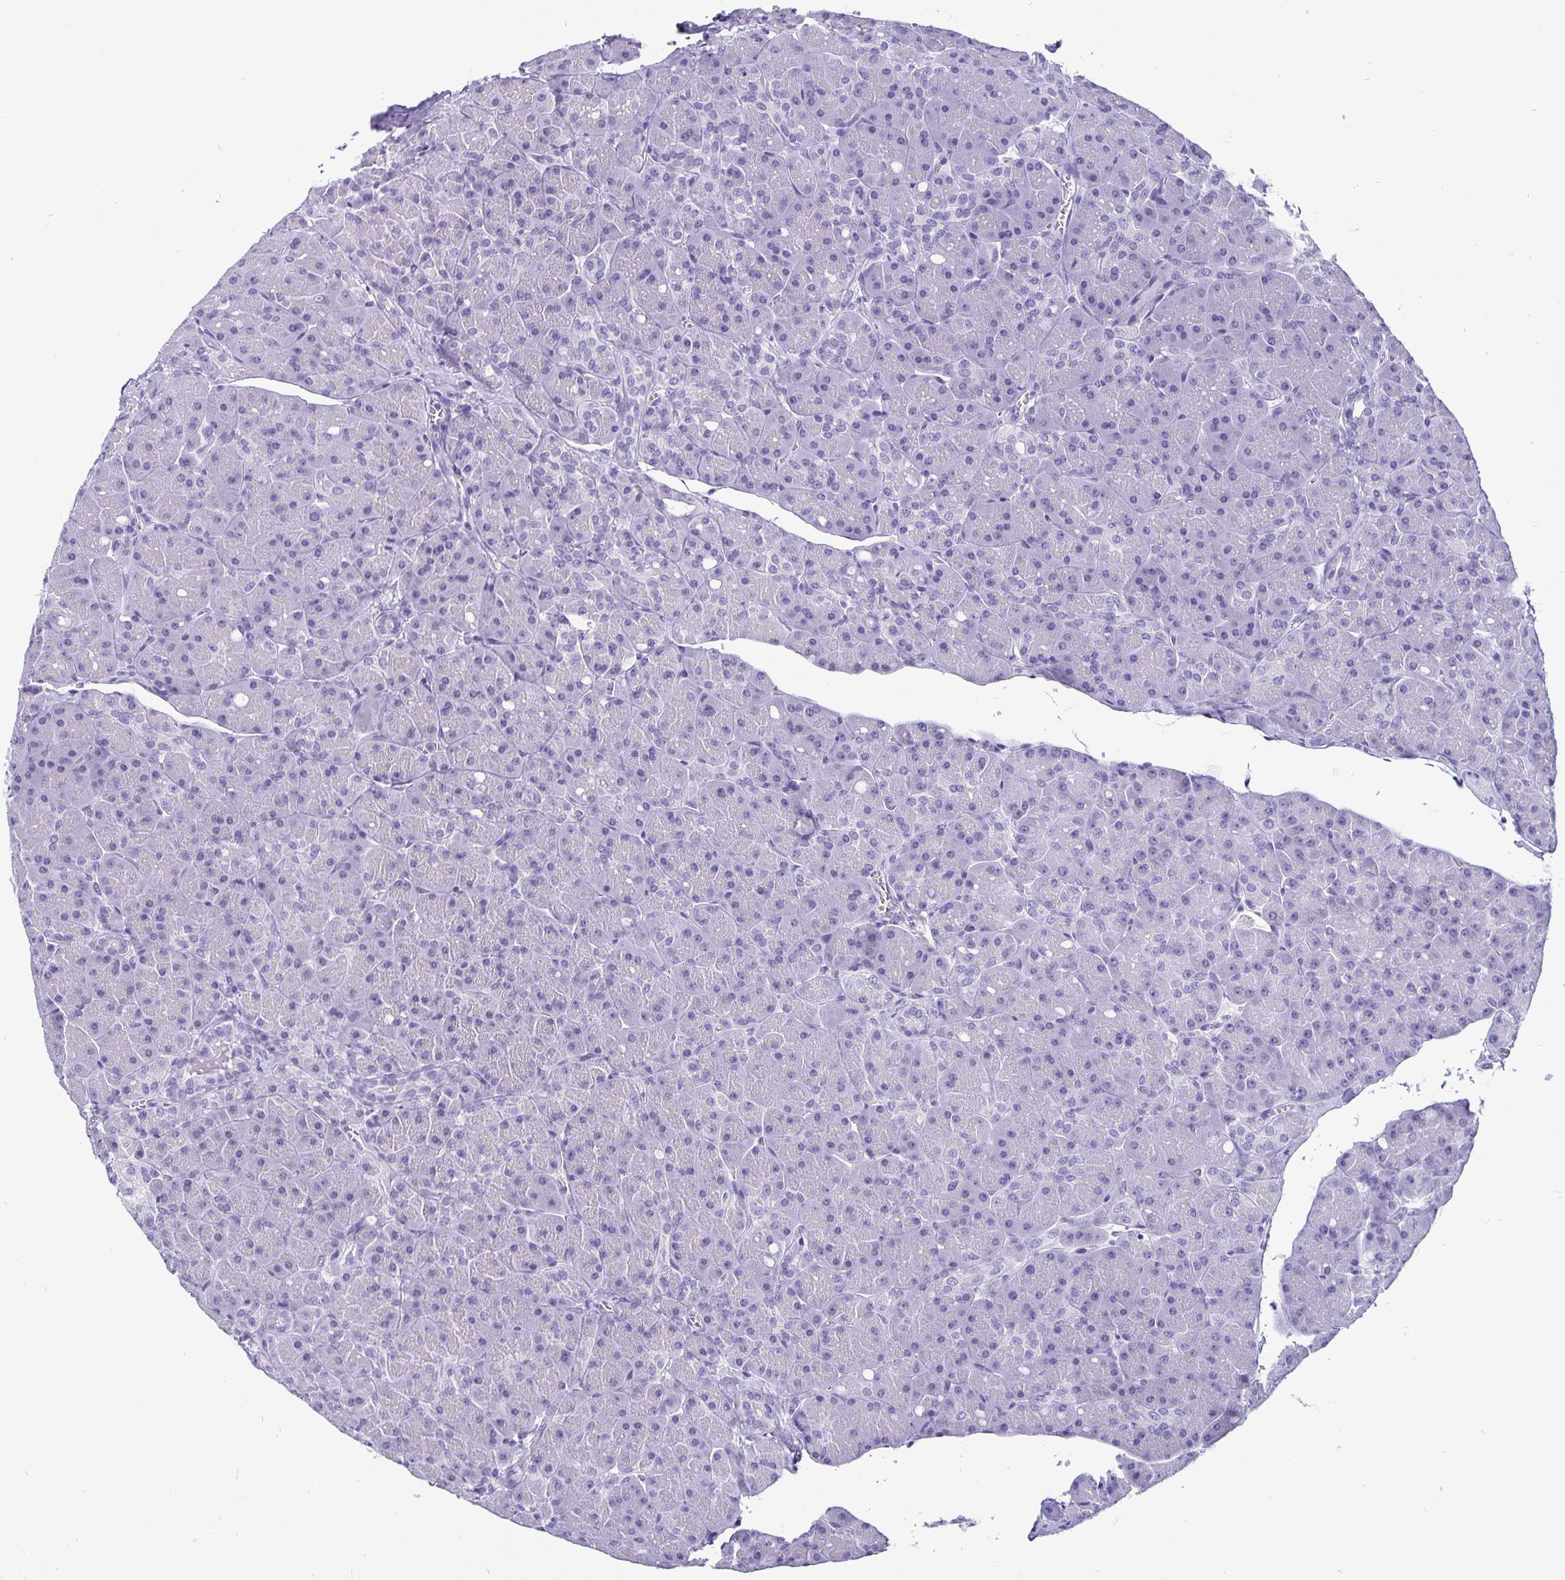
{"staining": {"intensity": "negative", "quantity": "none", "location": "none"}, "tissue": "pancreas", "cell_type": "Exocrine glandular cells", "image_type": "normal", "snomed": [{"axis": "morphology", "description": "Normal tissue, NOS"}, {"axis": "topography", "description": "Pancreas"}], "caption": "Immunohistochemical staining of normal human pancreas displays no significant expression in exocrine glandular cells. (DAB immunohistochemistry with hematoxylin counter stain).", "gene": "ODF3B", "patient": {"sex": "male", "age": 55}}